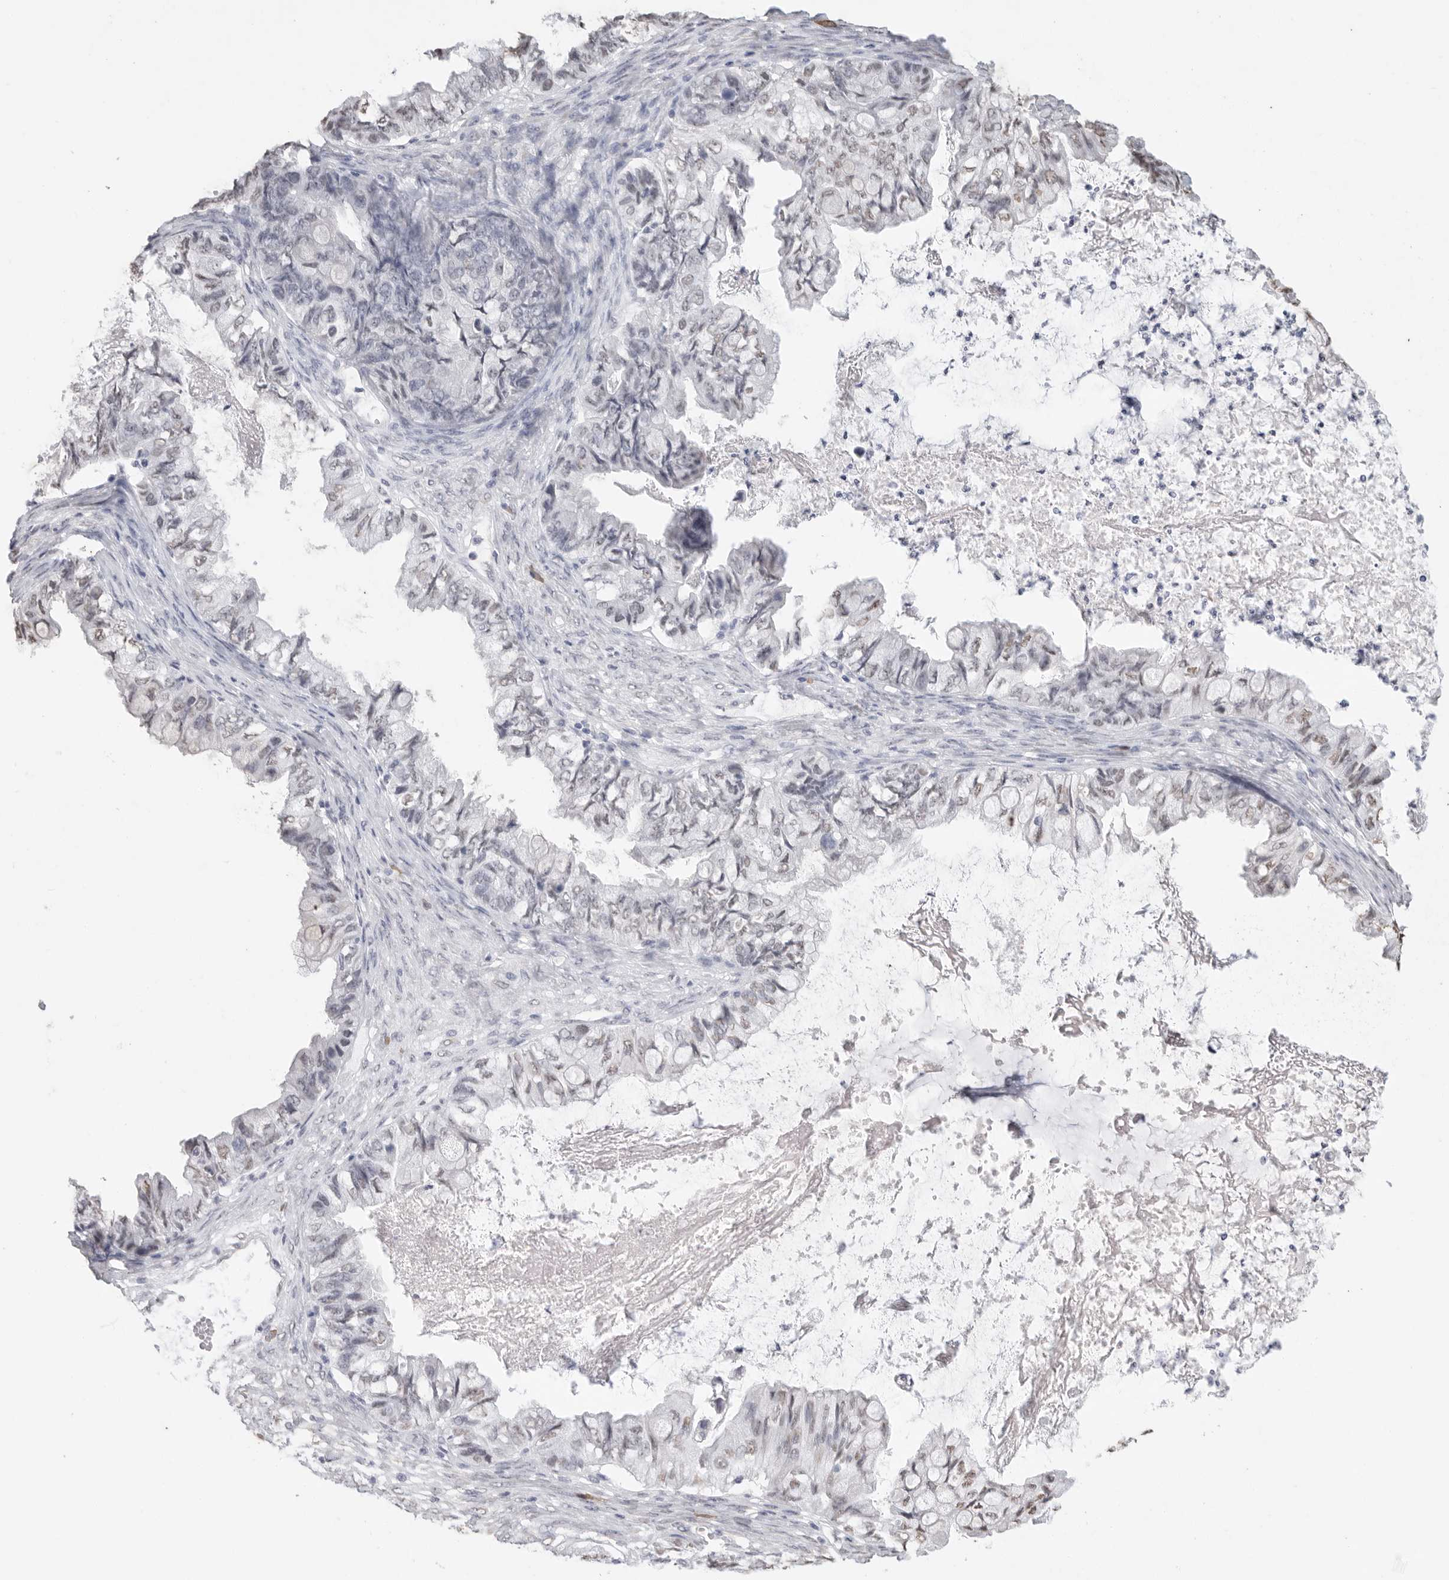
{"staining": {"intensity": "weak", "quantity": "25%-75%", "location": "nuclear"}, "tissue": "ovarian cancer", "cell_type": "Tumor cells", "image_type": "cancer", "snomed": [{"axis": "morphology", "description": "Cystadenocarcinoma, mucinous, NOS"}, {"axis": "topography", "description": "Ovary"}], "caption": "Ovarian mucinous cystadenocarcinoma tissue demonstrates weak nuclear staining in approximately 25%-75% of tumor cells", "gene": "ARHGEF10", "patient": {"sex": "female", "age": 80}}